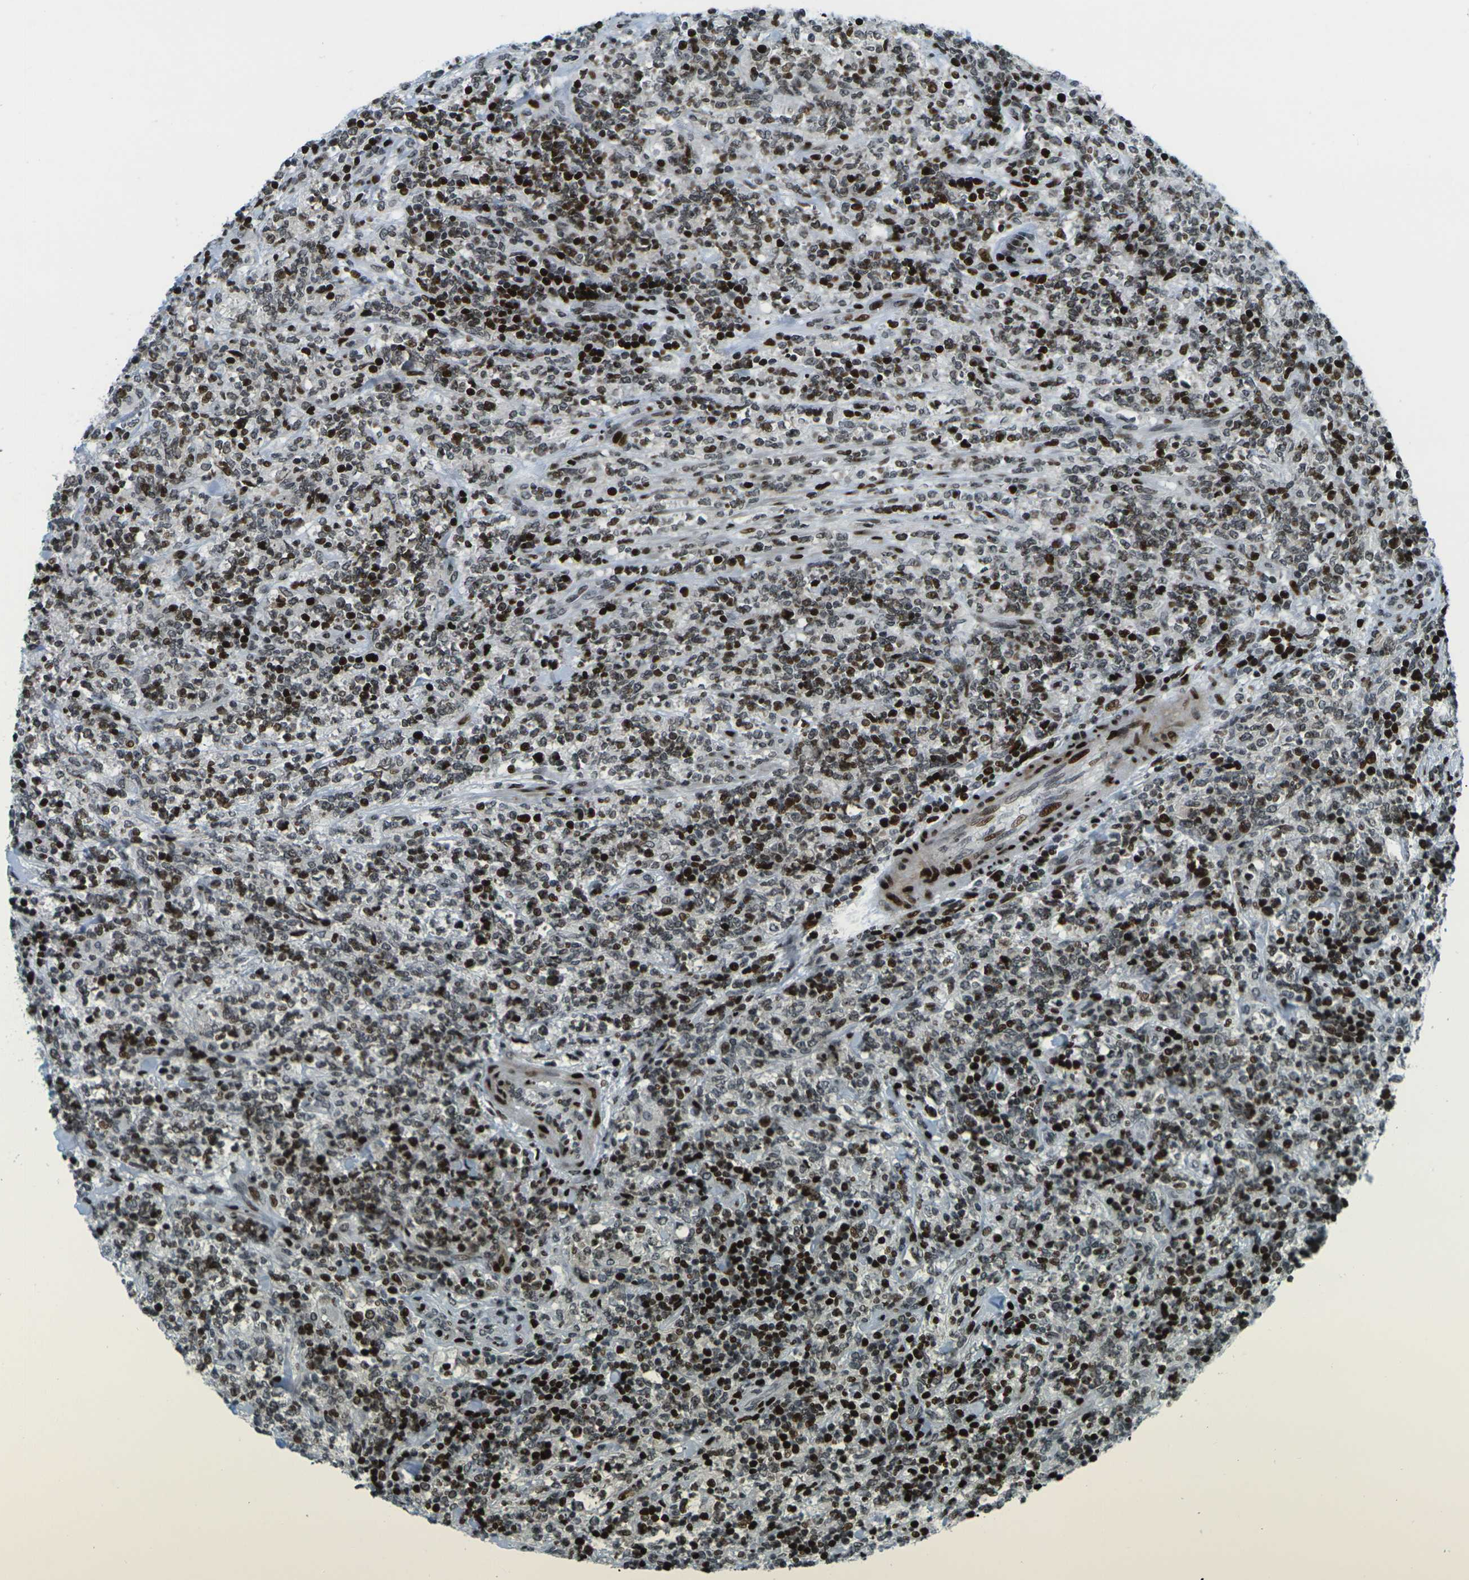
{"staining": {"intensity": "strong", "quantity": "25%-75%", "location": "nuclear"}, "tissue": "lymphoma", "cell_type": "Tumor cells", "image_type": "cancer", "snomed": [{"axis": "morphology", "description": "Malignant lymphoma, non-Hodgkin's type, High grade"}, {"axis": "topography", "description": "Soft tissue"}], "caption": "IHC staining of high-grade malignant lymphoma, non-Hodgkin's type, which reveals high levels of strong nuclear staining in approximately 25%-75% of tumor cells indicating strong nuclear protein expression. The staining was performed using DAB (brown) for protein detection and nuclei were counterstained in hematoxylin (blue).", "gene": "H3-3A", "patient": {"sex": "male", "age": 18}}